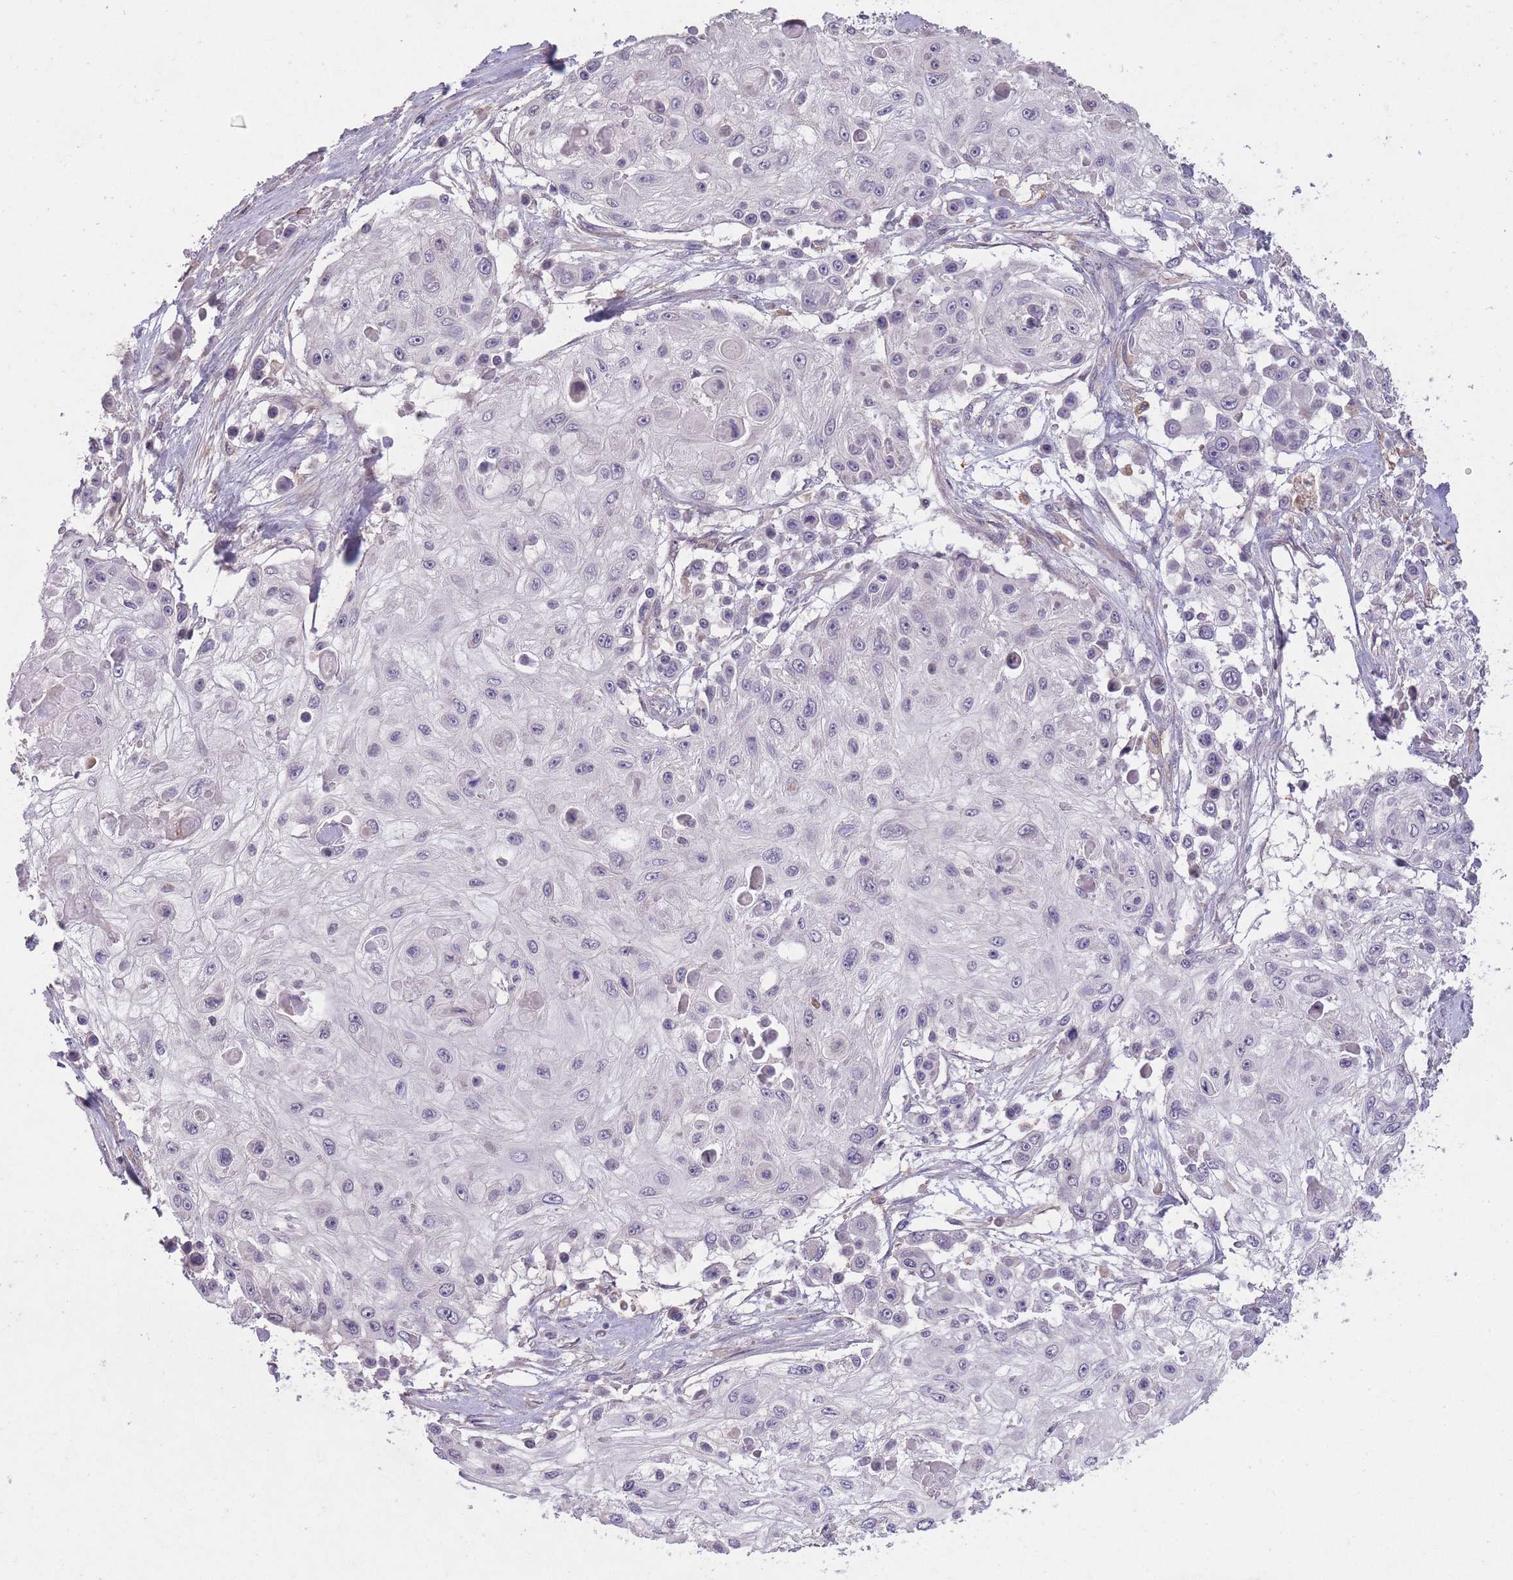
{"staining": {"intensity": "negative", "quantity": "none", "location": "none"}, "tissue": "skin cancer", "cell_type": "Tumor cells", "image_type": "cancer", "snomed": [{"axis": "morphology", "description": "Squamous cell carcinoma, NOS"}, {"axis": "topography", "description": "Skin"}], "caption": "An IHC photomicrograph of skin squamous cell carcinoma is shown. There is no staining in tumor cells of skin squamous cell carcinoma.", "gene": "OR2V2", "patient": {"sex": "male", "age": 67}}